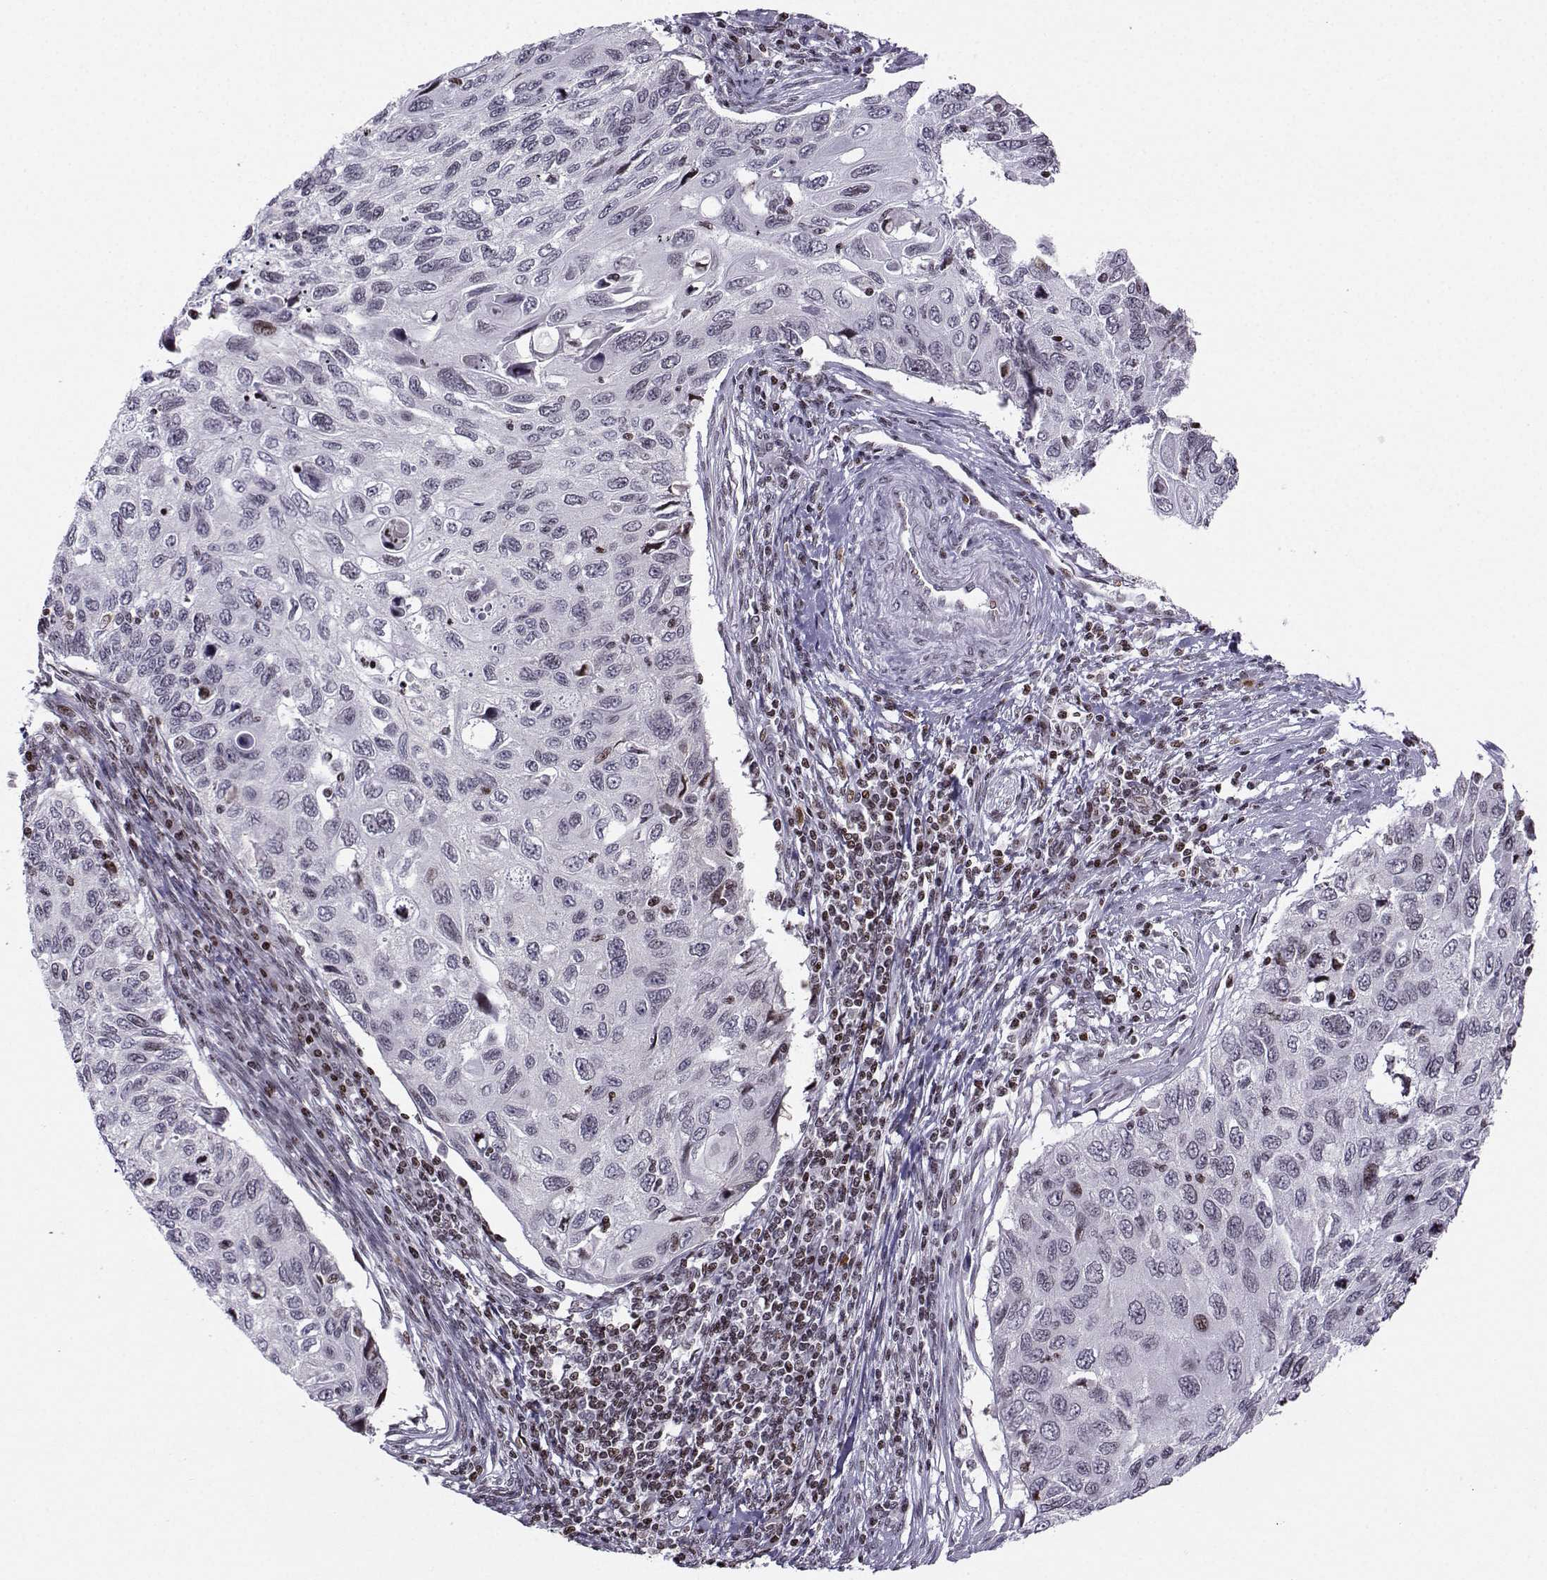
{"staining": {"intensity": "negative", "quantity": "none", "location": "none"}, "tissue": "cervical cancer", "cell_type": "Tumor cells", "image_type": "cancer", "snomed": [{"axis": "morphology", "description": "Squamous cell carcinoma, NOS"}, {"axis": "topography", "description": "Cervix"}], "caption": "Immunohistochemistry (IHC) image of cervical cancer (squamous cell carcinoma) stained for a protein (brown), which demonstrates no positivity in tumor cells. The staining was performed using DAB (3,3'-diaminobenzidine) to visualize the protein expression in brown, while the nuclei were stained in blue with hematoxylin (Magnification: 20x).", "gene": "ZNF19", "patient": {"sex": "female", "age": 70}}